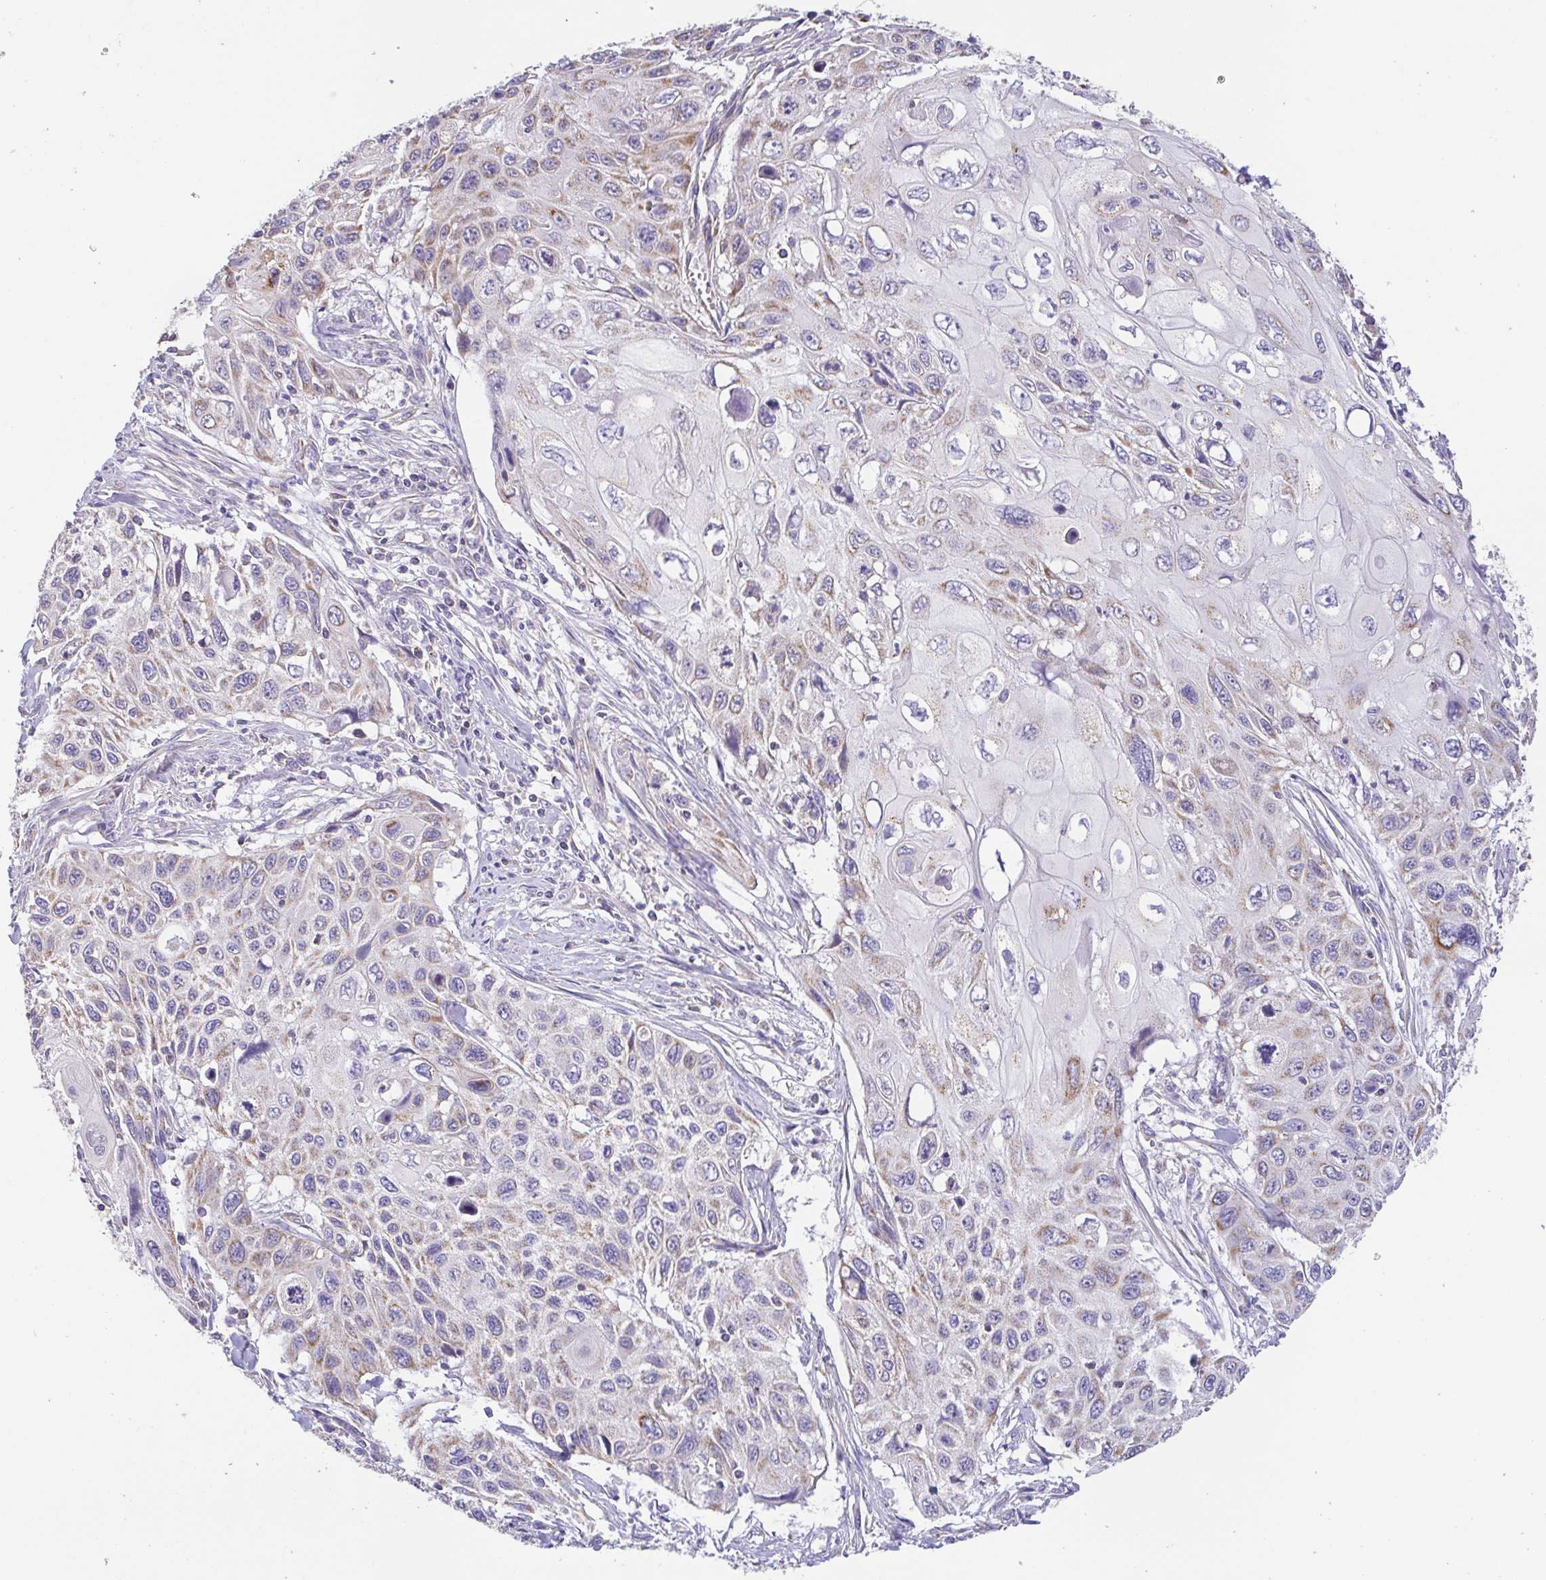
{"staining": {"intensity": "weak", "quantity": "<25%", "location": "cytoplasmic/membranous"}, "tissue": "cervical cancer", "cell_type": "Tumor cells", "image_type": "cancer", "snomed": [{"axis": "morphology", "description": "Squamous cell carcinoma, NOS"}, {"axis": "topography", "description": "Cervix"}], "caption": "Squamous cell carcinoma (cervical) was stained to show a protein in brown. There is no significant staining in tumor cells. Nuclei are stained in blue.", "gene": "GINM1", "patient": {"sex": "female", "age": 70}}